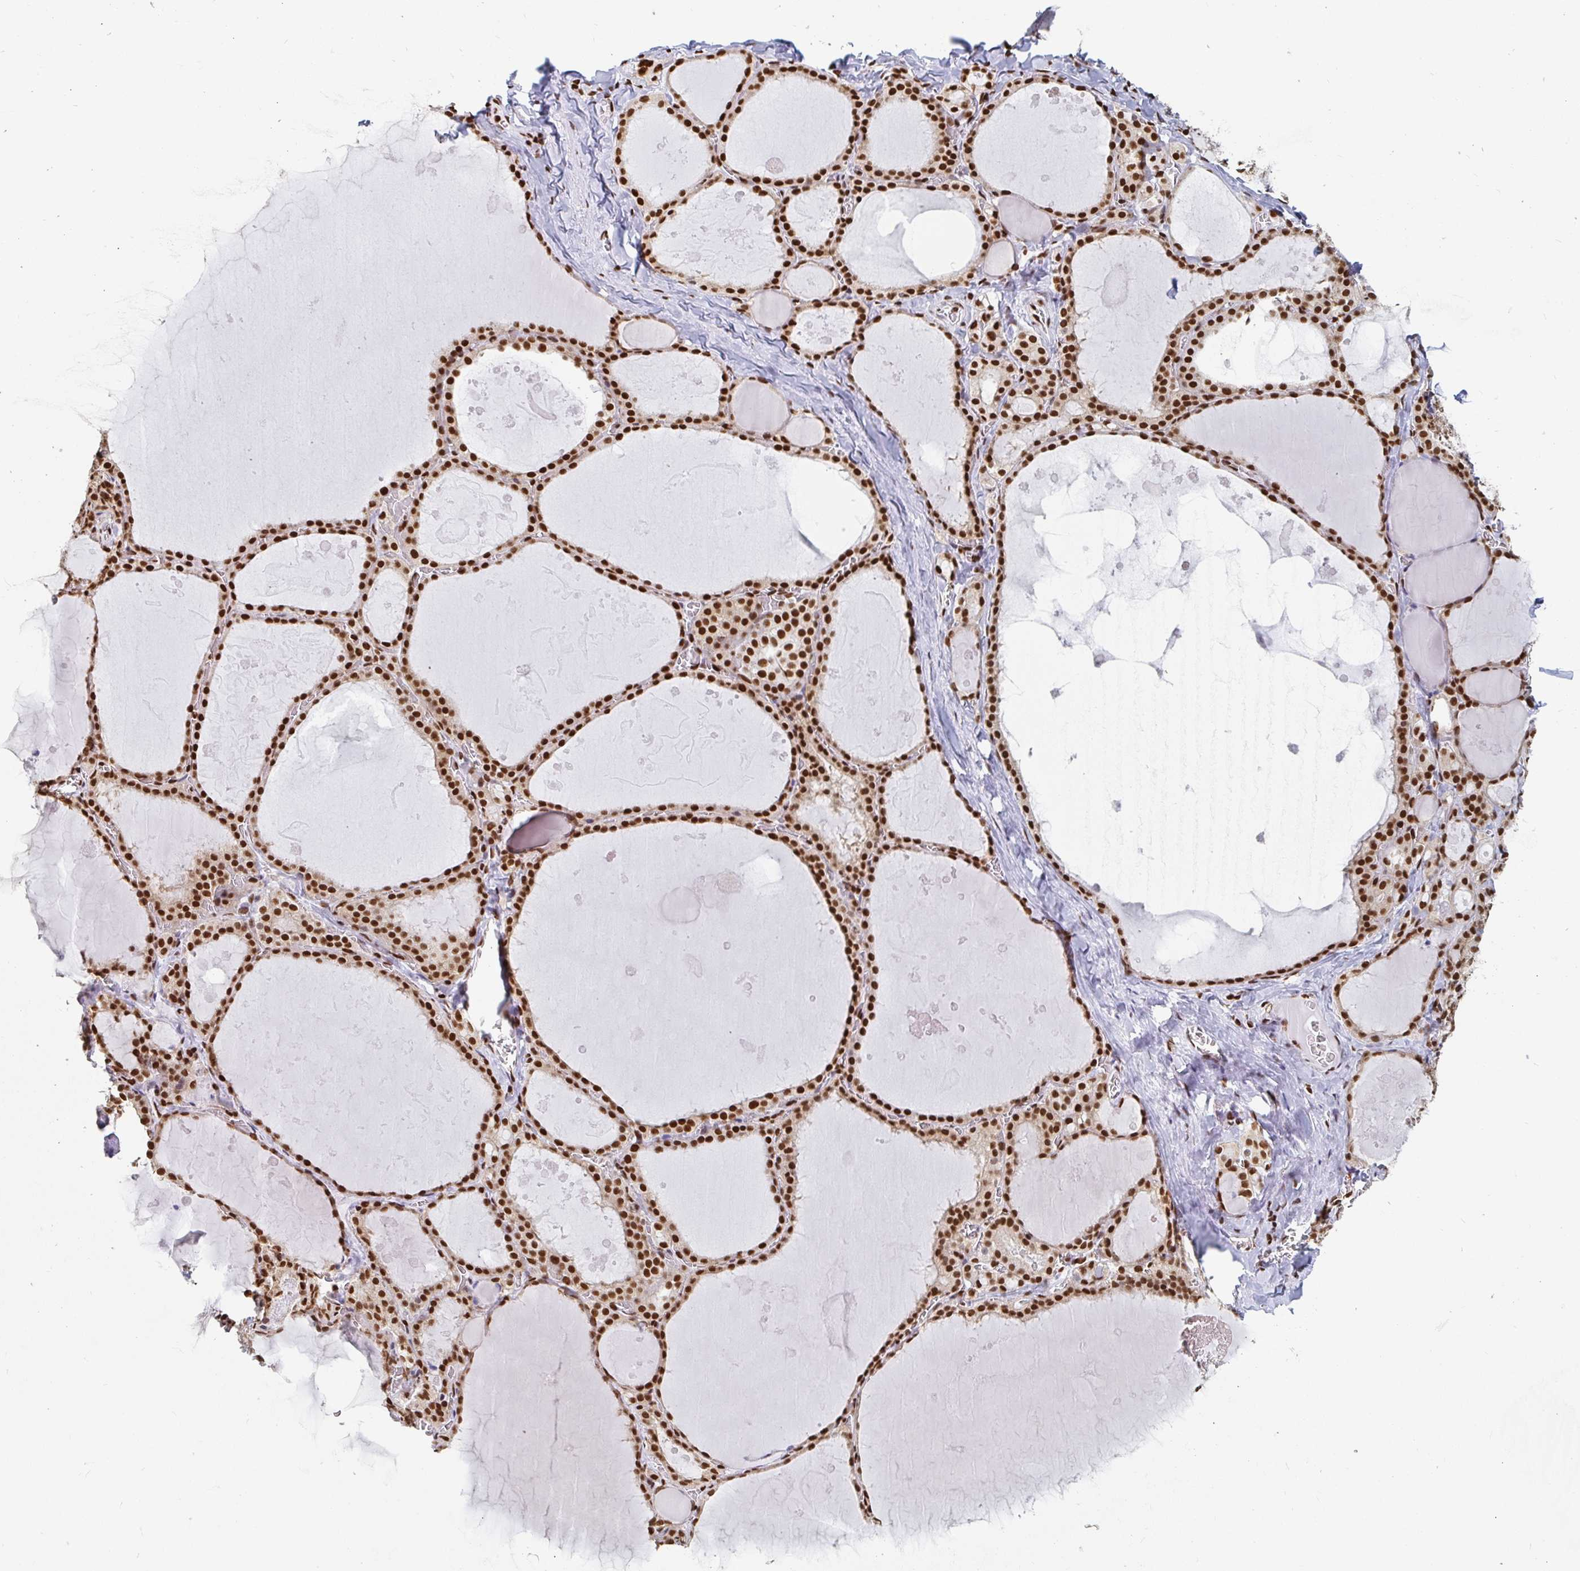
{"staining": {"intensity": "strong", "quantity": ">75%", "location": "nuclear"}, "tissue": "thyroid gland", "cell_type": "Glandular cells", "image_type": "normal", "snomed": [{"axis": "morphology", "description": "Normal tissue, NOS"}, {"axis": "topography", "description": "Thyroid gland"}], "caption": "Immunohistochemistry (IHC) of normal human thyroid gland displays high levels of strong nuclear expression in about >75% of glandular cells.", "gene": "EWSR1", "patient": {"sex": "male", "age": 56}}